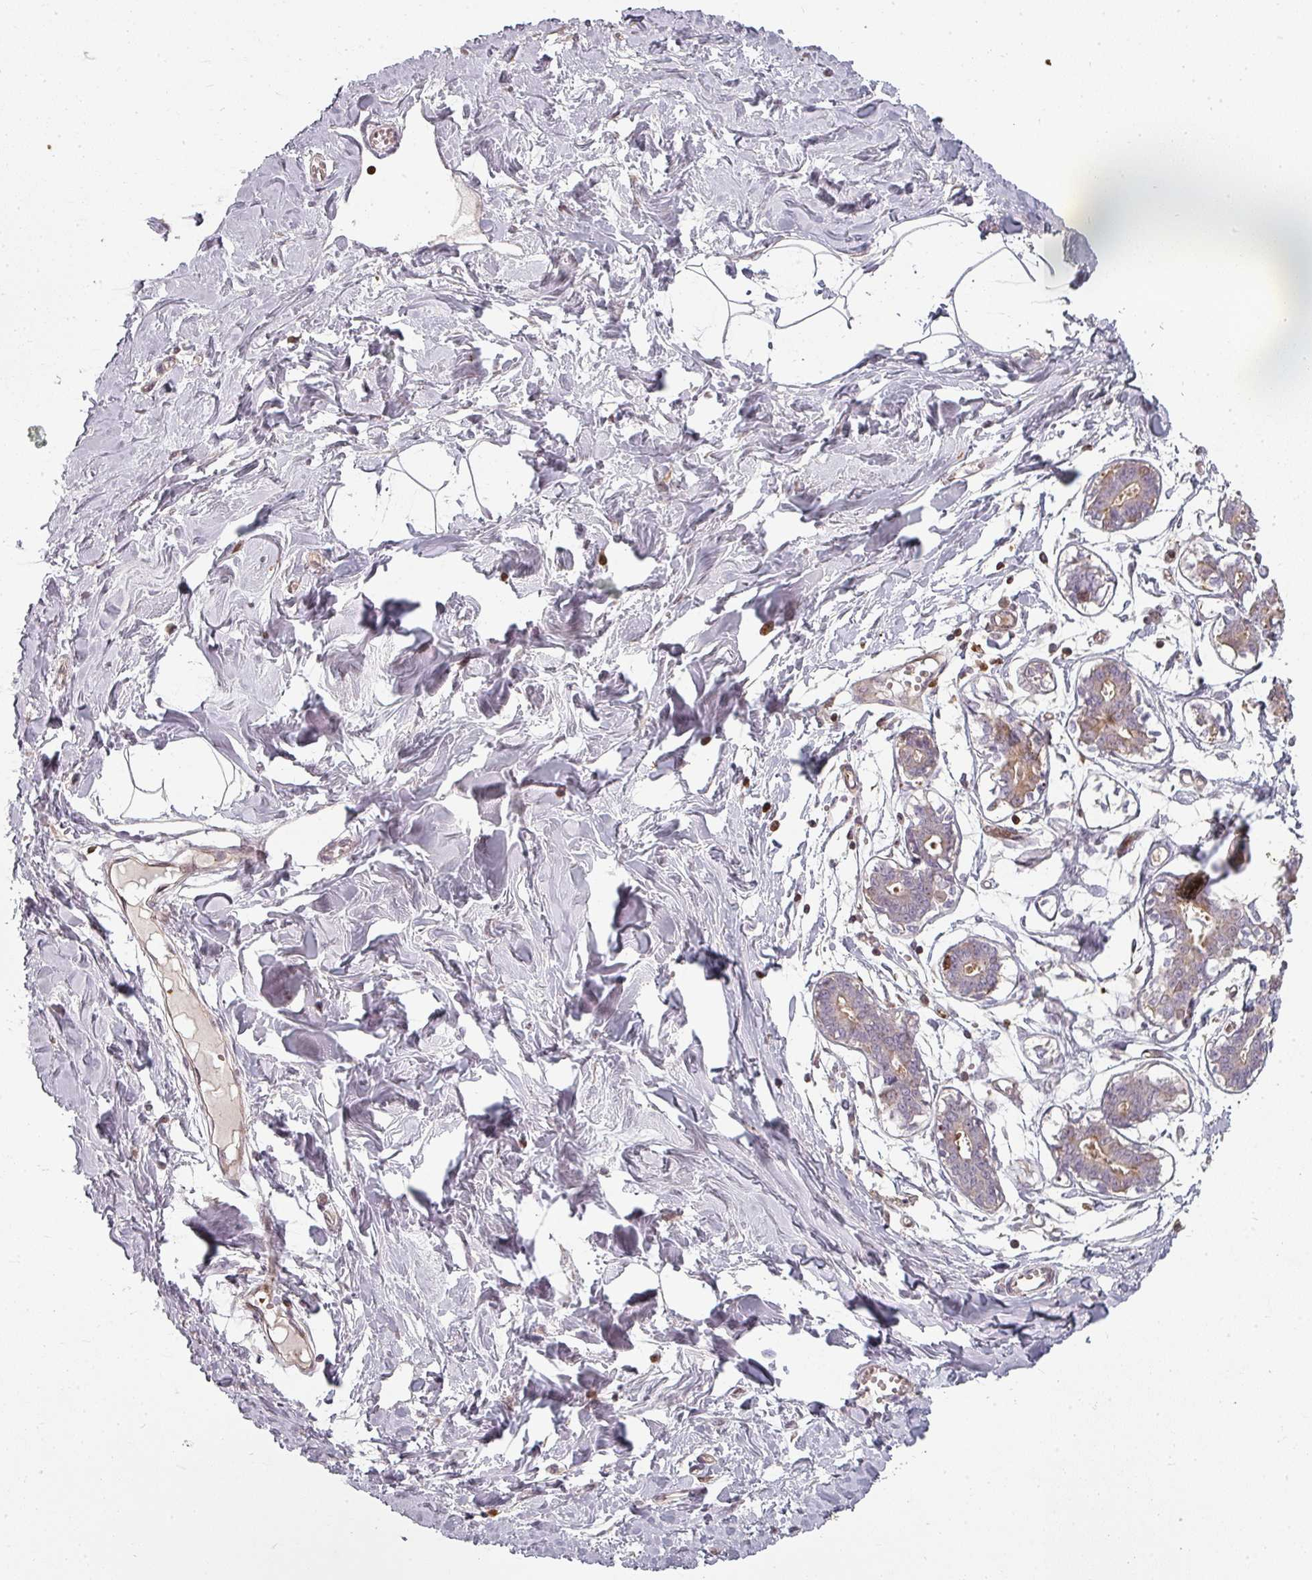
{"staining": {"intensity": "negative", "quantity": "none", "location": "none"}, "tissue": "breast", "cell_type": "Adipocytes", "image_type": "normal", "snomed": [{"axis": "morphology", "description": "Normal tissue, NOS"}, {"axis": "topography", "description": "Breast"}], "caption": "High power microscopy histopathology image of an immunohistochemistry (IHC) micrograph of unremarkable breast, revealing no significant expression in adipocytes. (DAB immunohistochemistry with hematoxylin counter stain).", "gene": "CLIC1", "patient": {"sex": "female", "age": 27}}